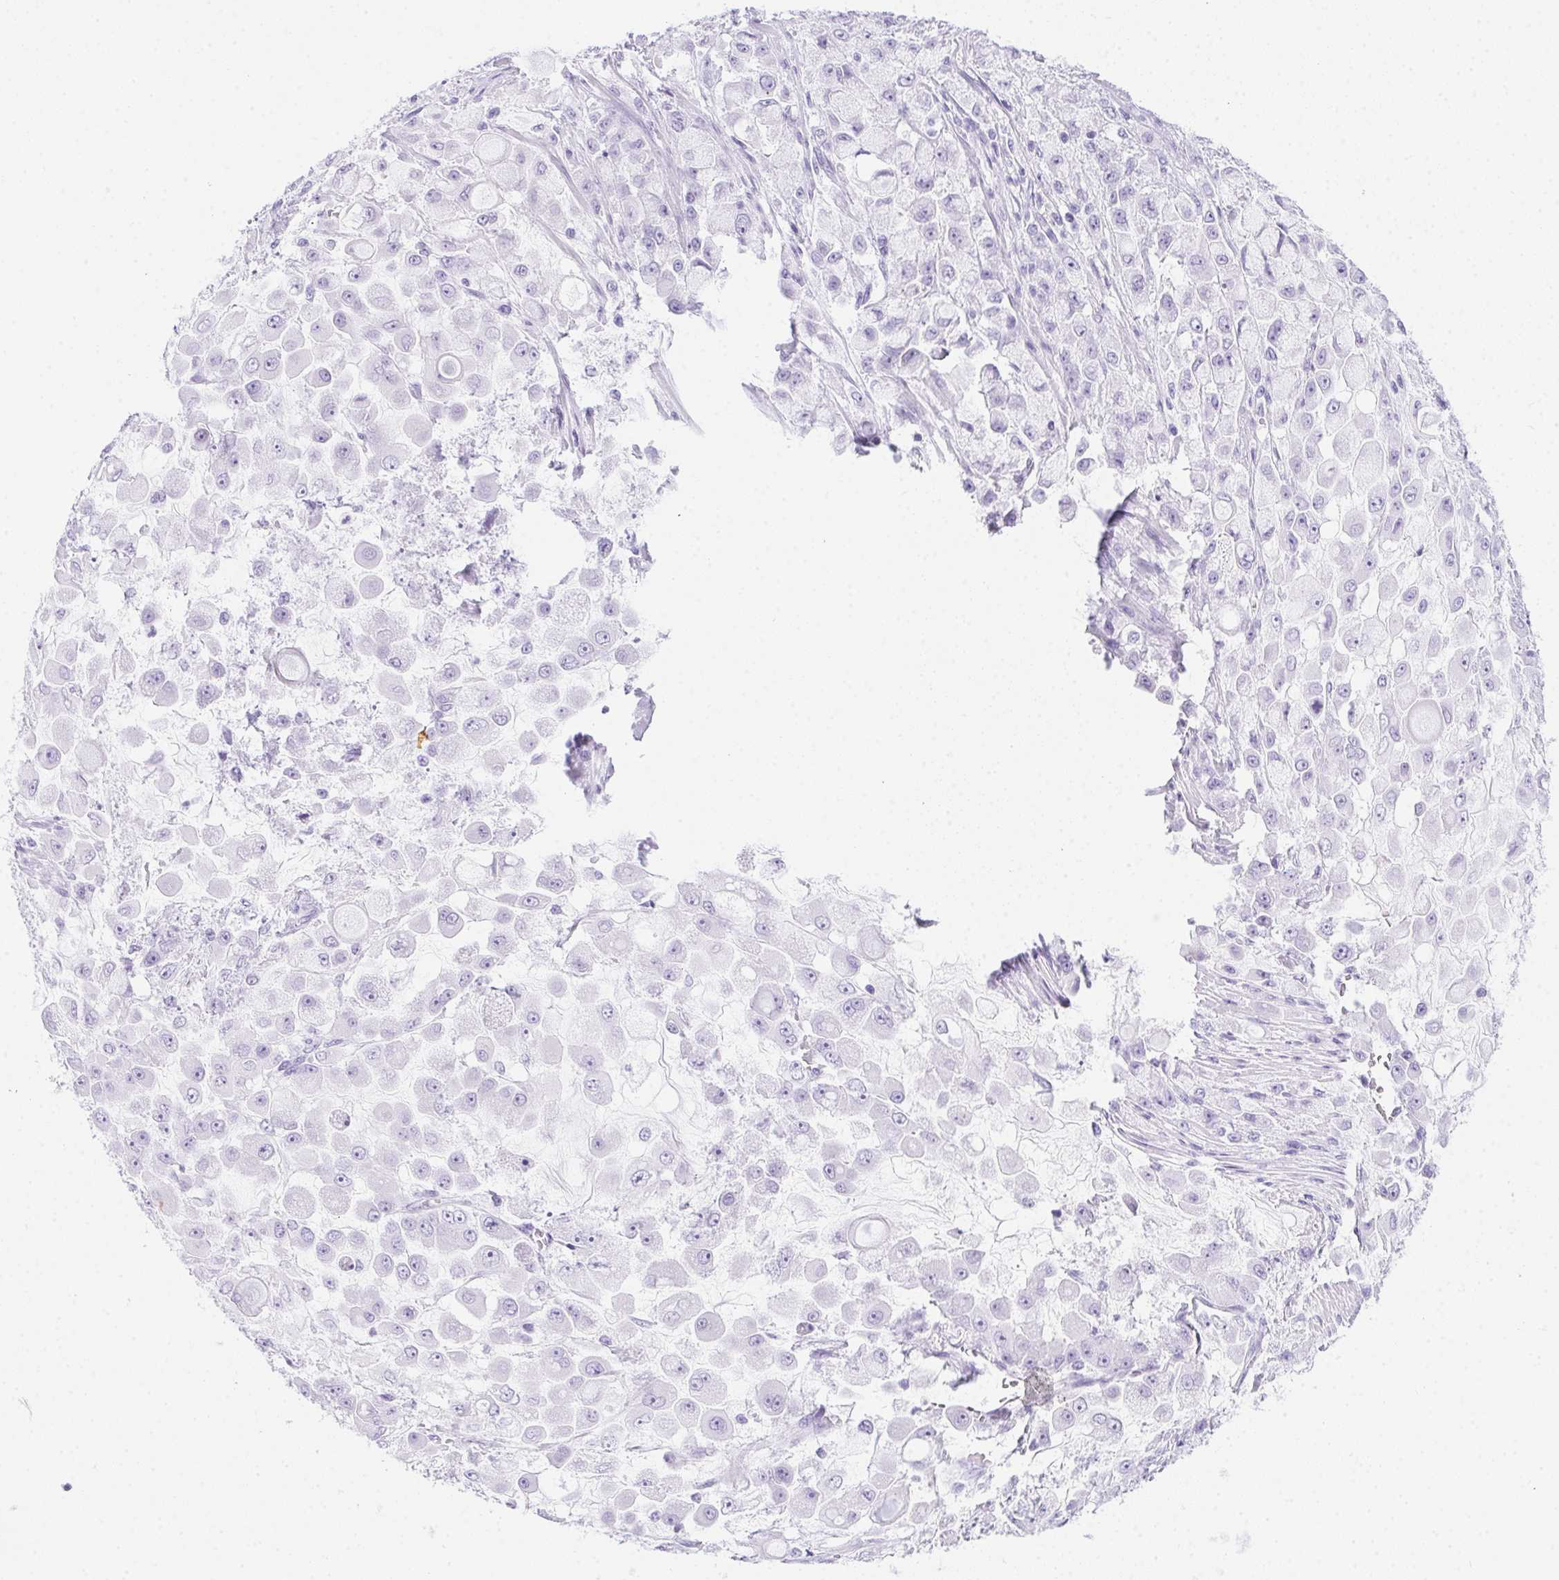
{"staining": {"intensity": "negative", "quantity": "none", "location": "none"}, "tissue": "stomach cancer", "cell_type": "Tumor cells", "image_type": "cancer", "snomed": [{"axis": "morphology", "description": "Adenocarcinoma, NOS"}, {"axis": "topography", "description": "Stomach"}], "caption": "Stomach cancer (adenocarcinoma) was stained to show a protein in brown. There is no significant expression in tumor cells.", "gene": "SPACA5B", "patient": {"sex": "female", "age": 76}}